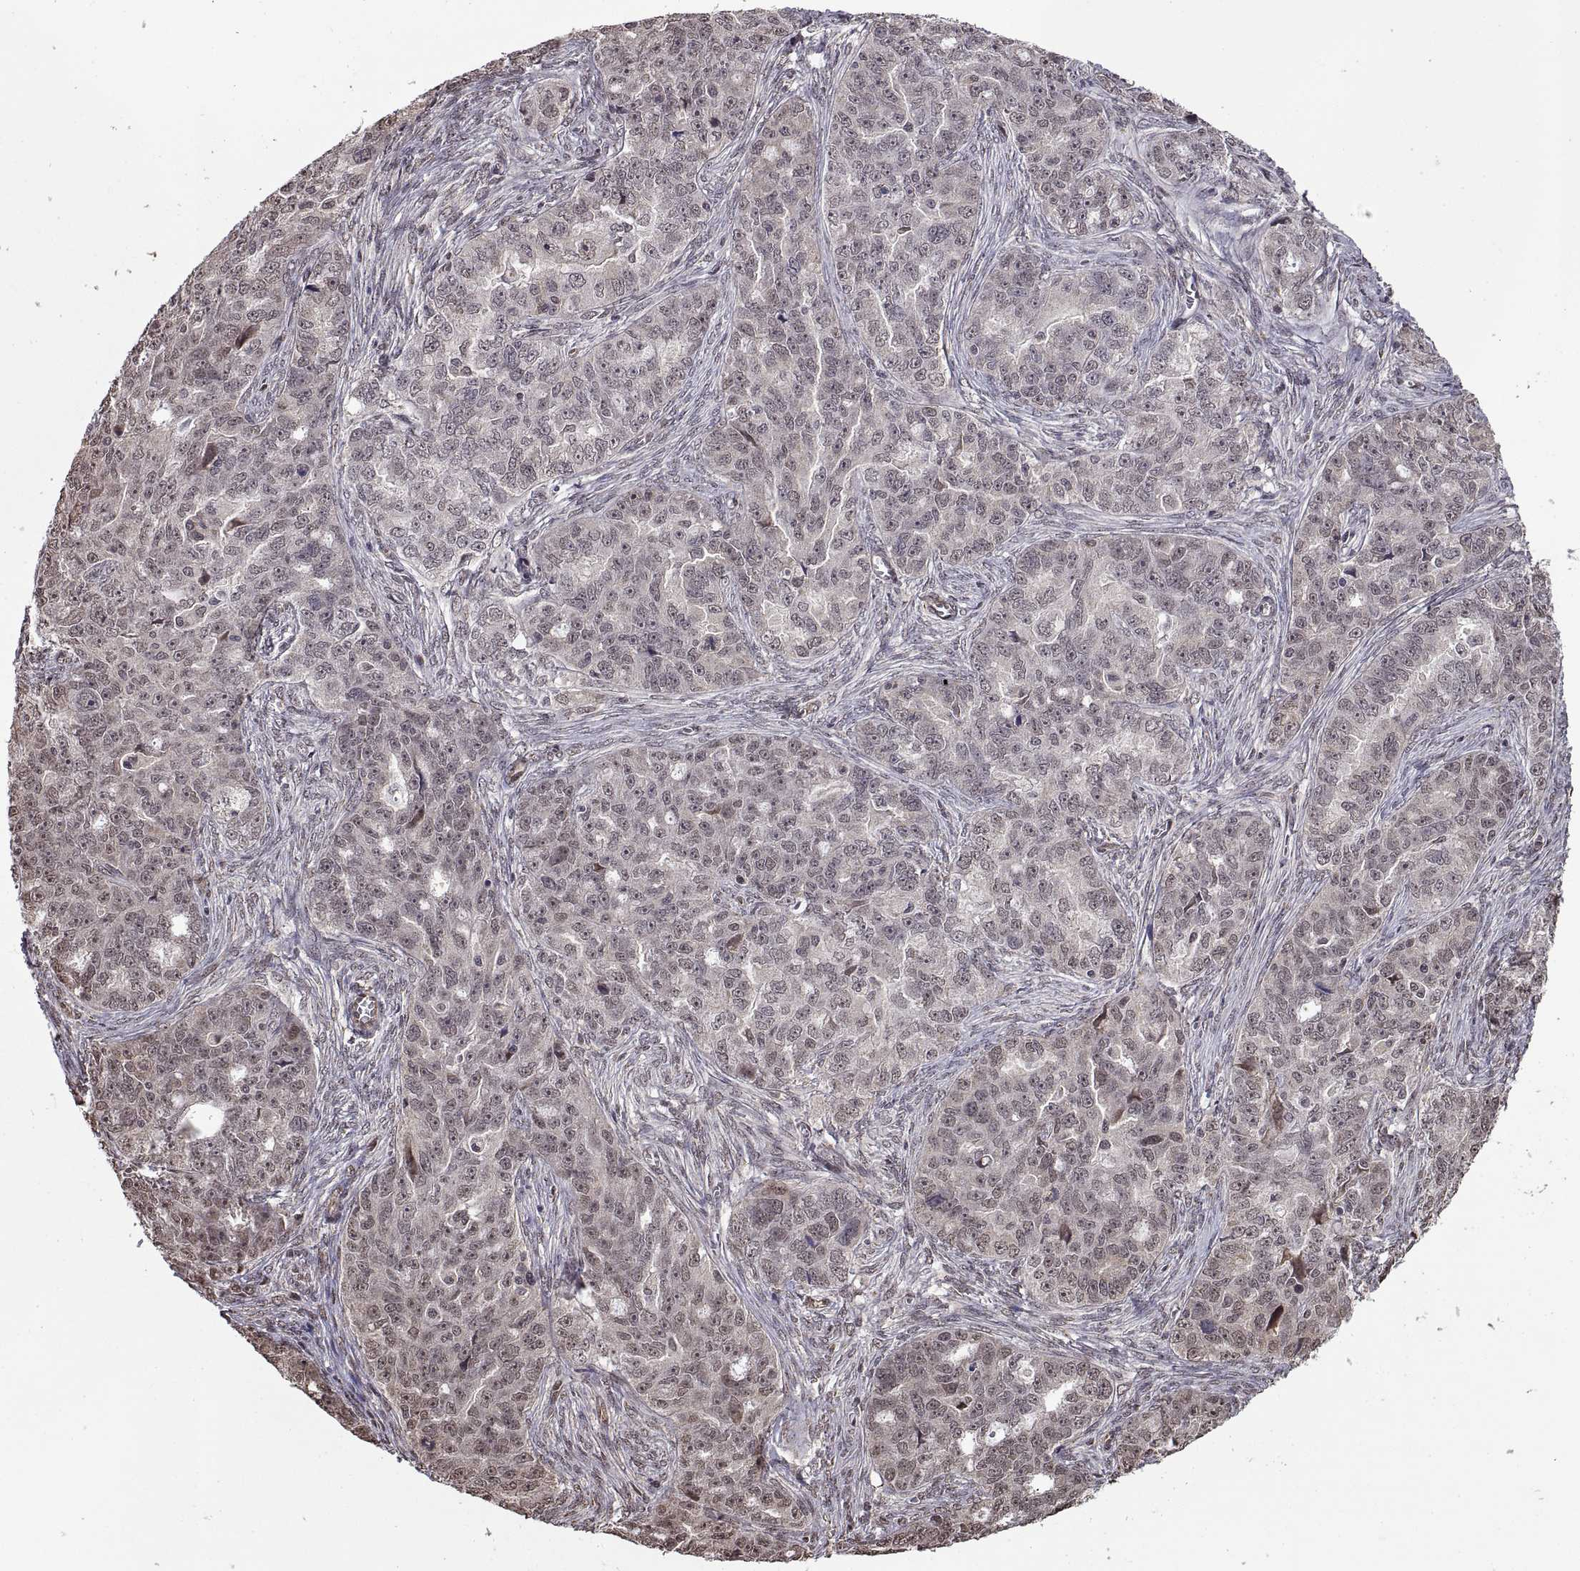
{"staining": {"intensity": "negative", "quantity": "none", "location": "none"}, "tissue": "ovarian cancer", "cell_type": "Tumor cells", "image_type": "cancer", "snomed": [{"axis": "morphology", "description": "Cystadenocarcinoma, serous, NOS"}, {"axis": "topography", "description": "Ovary"}], "caption": "Tumor cells are negative for brown protein staining in serous cystadenocarcinoma (ovarian).", "gene": "ARRB1", "patient": {"sex": "female", "age": 51}}